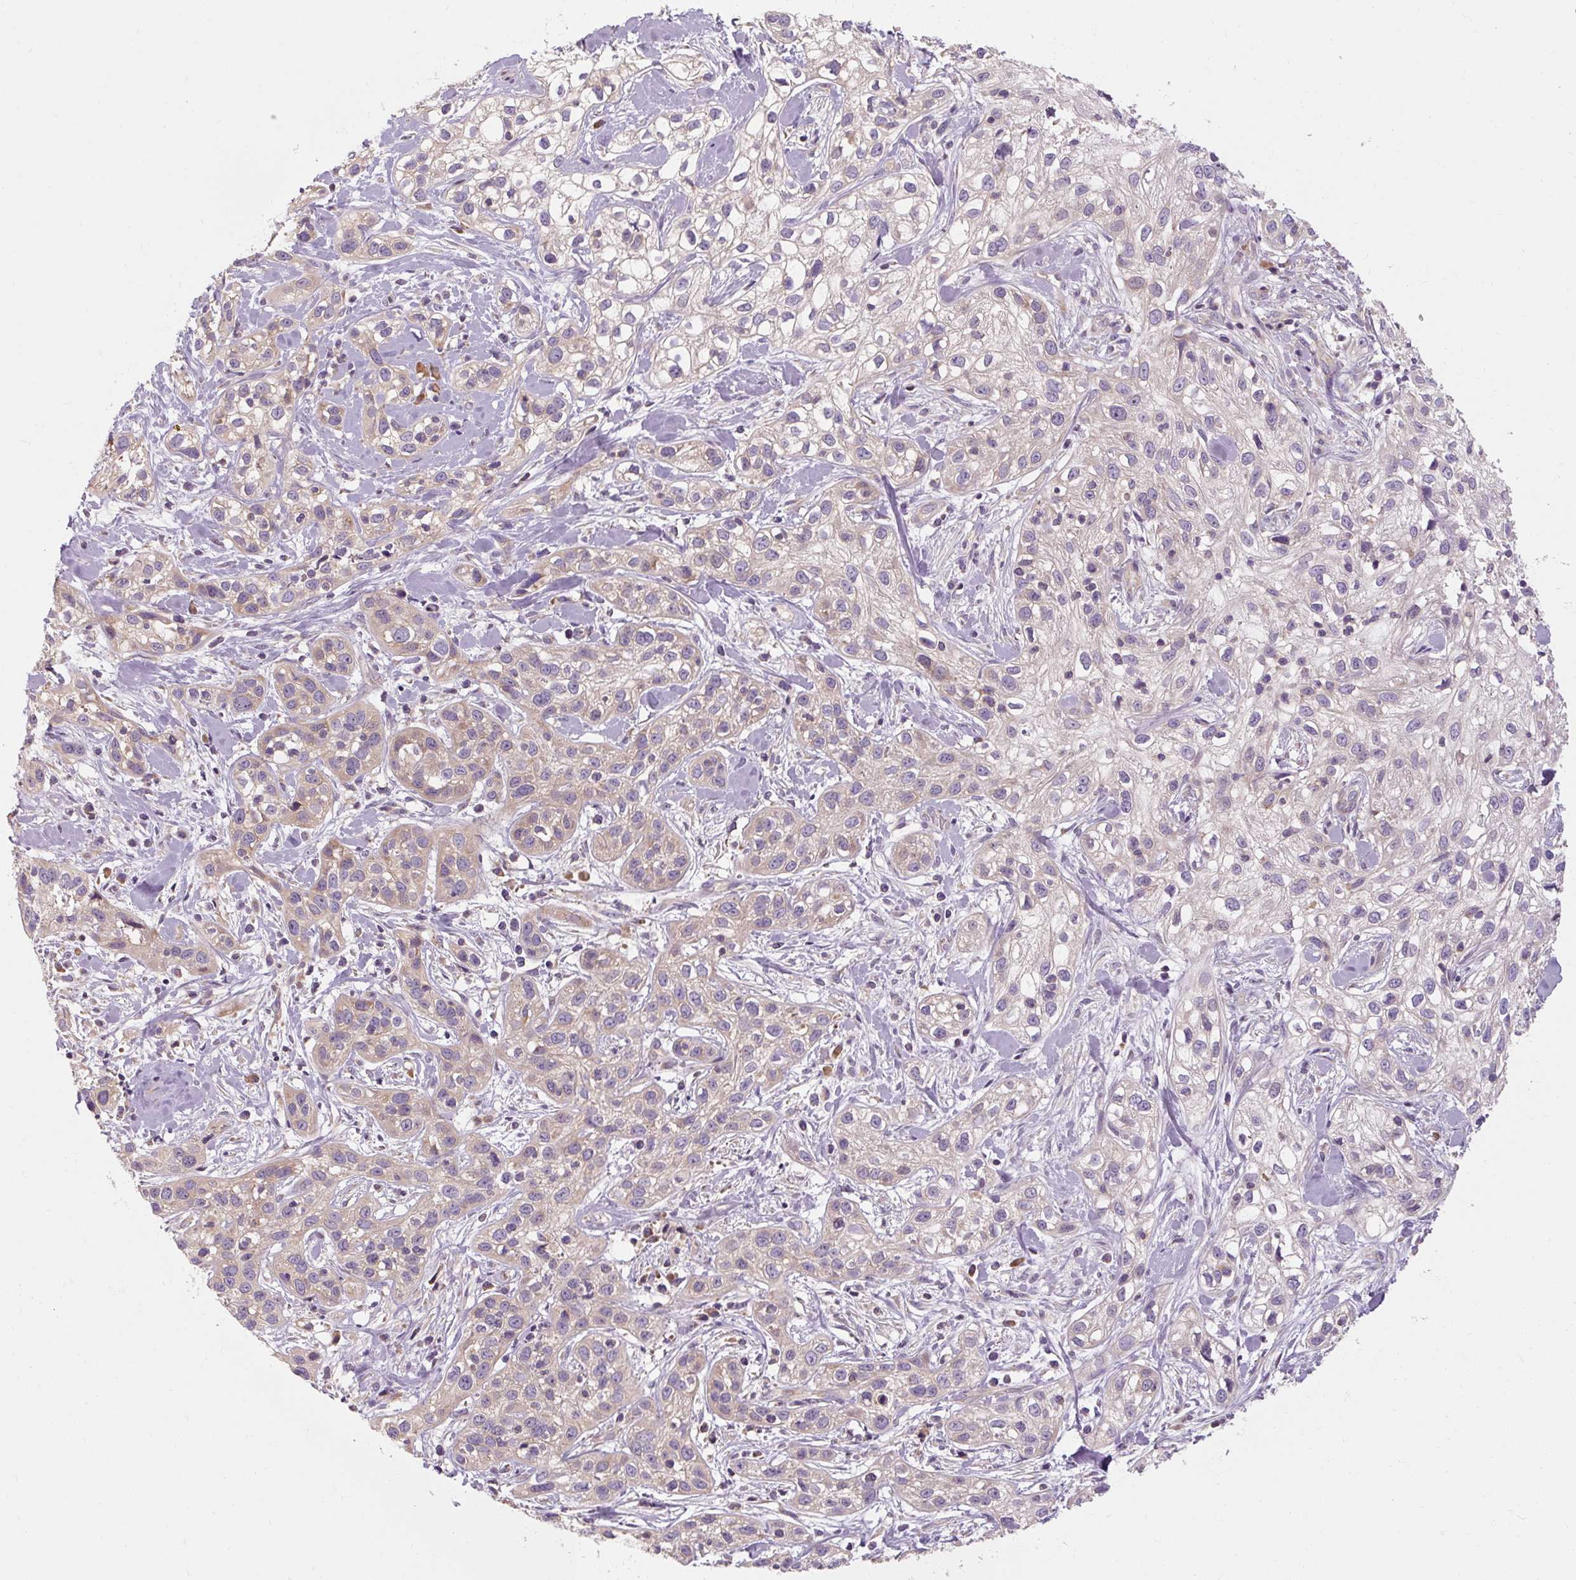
{"staining": {"intensity": "weak", "quantity": "<25%", "location": "cytoplasmic/membranous"}, "tissue": "skin cancer", "cell_type": "Tumor cells", "image_type": "cancer", "snomed": [{"axis": "morphology", "description": "Squamous cell carcinoma, NOS"}, {"axis": "topography", "description": "Skin"}], "caption": "Immunohistochemical staining of human squamous cell carcinoma (skin) reveals no significant staining in tumor cells.", "gene": "PRSS48", "patient": {"sex": "male", "age": 82}}